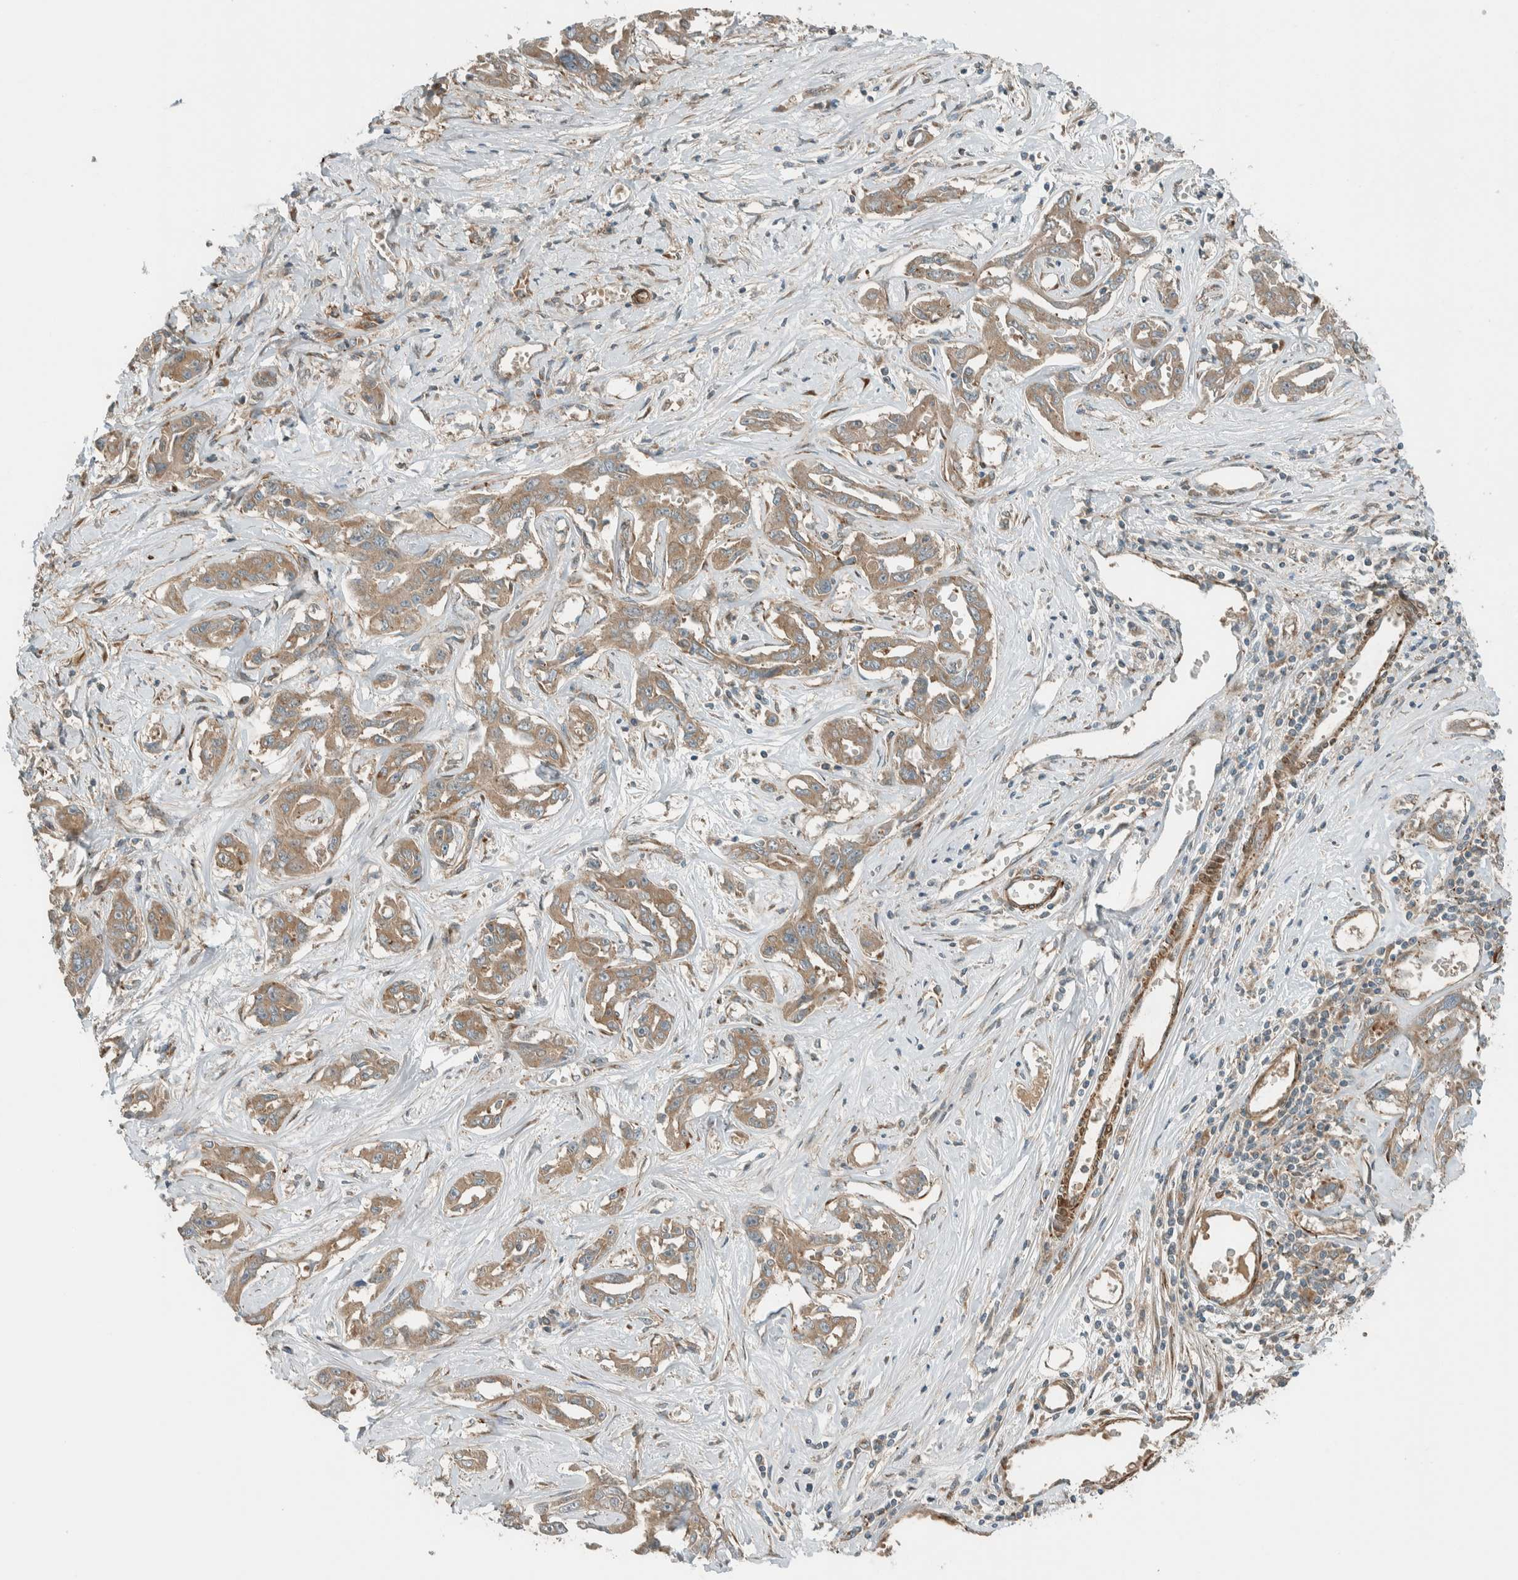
{"staining": {"intensity": "weak", "quantity": ">75%", "location": "cytoplasmic/membranous"}, "tissue": "liver cancer", "cell_type": "Tumor cells", "image_type": "cancer", "snomed": [{"axis": "morphology", "description": "Cholangiocarcinoma"}, {"axis": "topography", "description": "Liver"}], "caption": "Liver cholangiocarcinoma stained with a protein marker exhibits weak staining in tumor cells.", "gene": "EXOC7", "patient": {"sex": "male", "age": 59}}